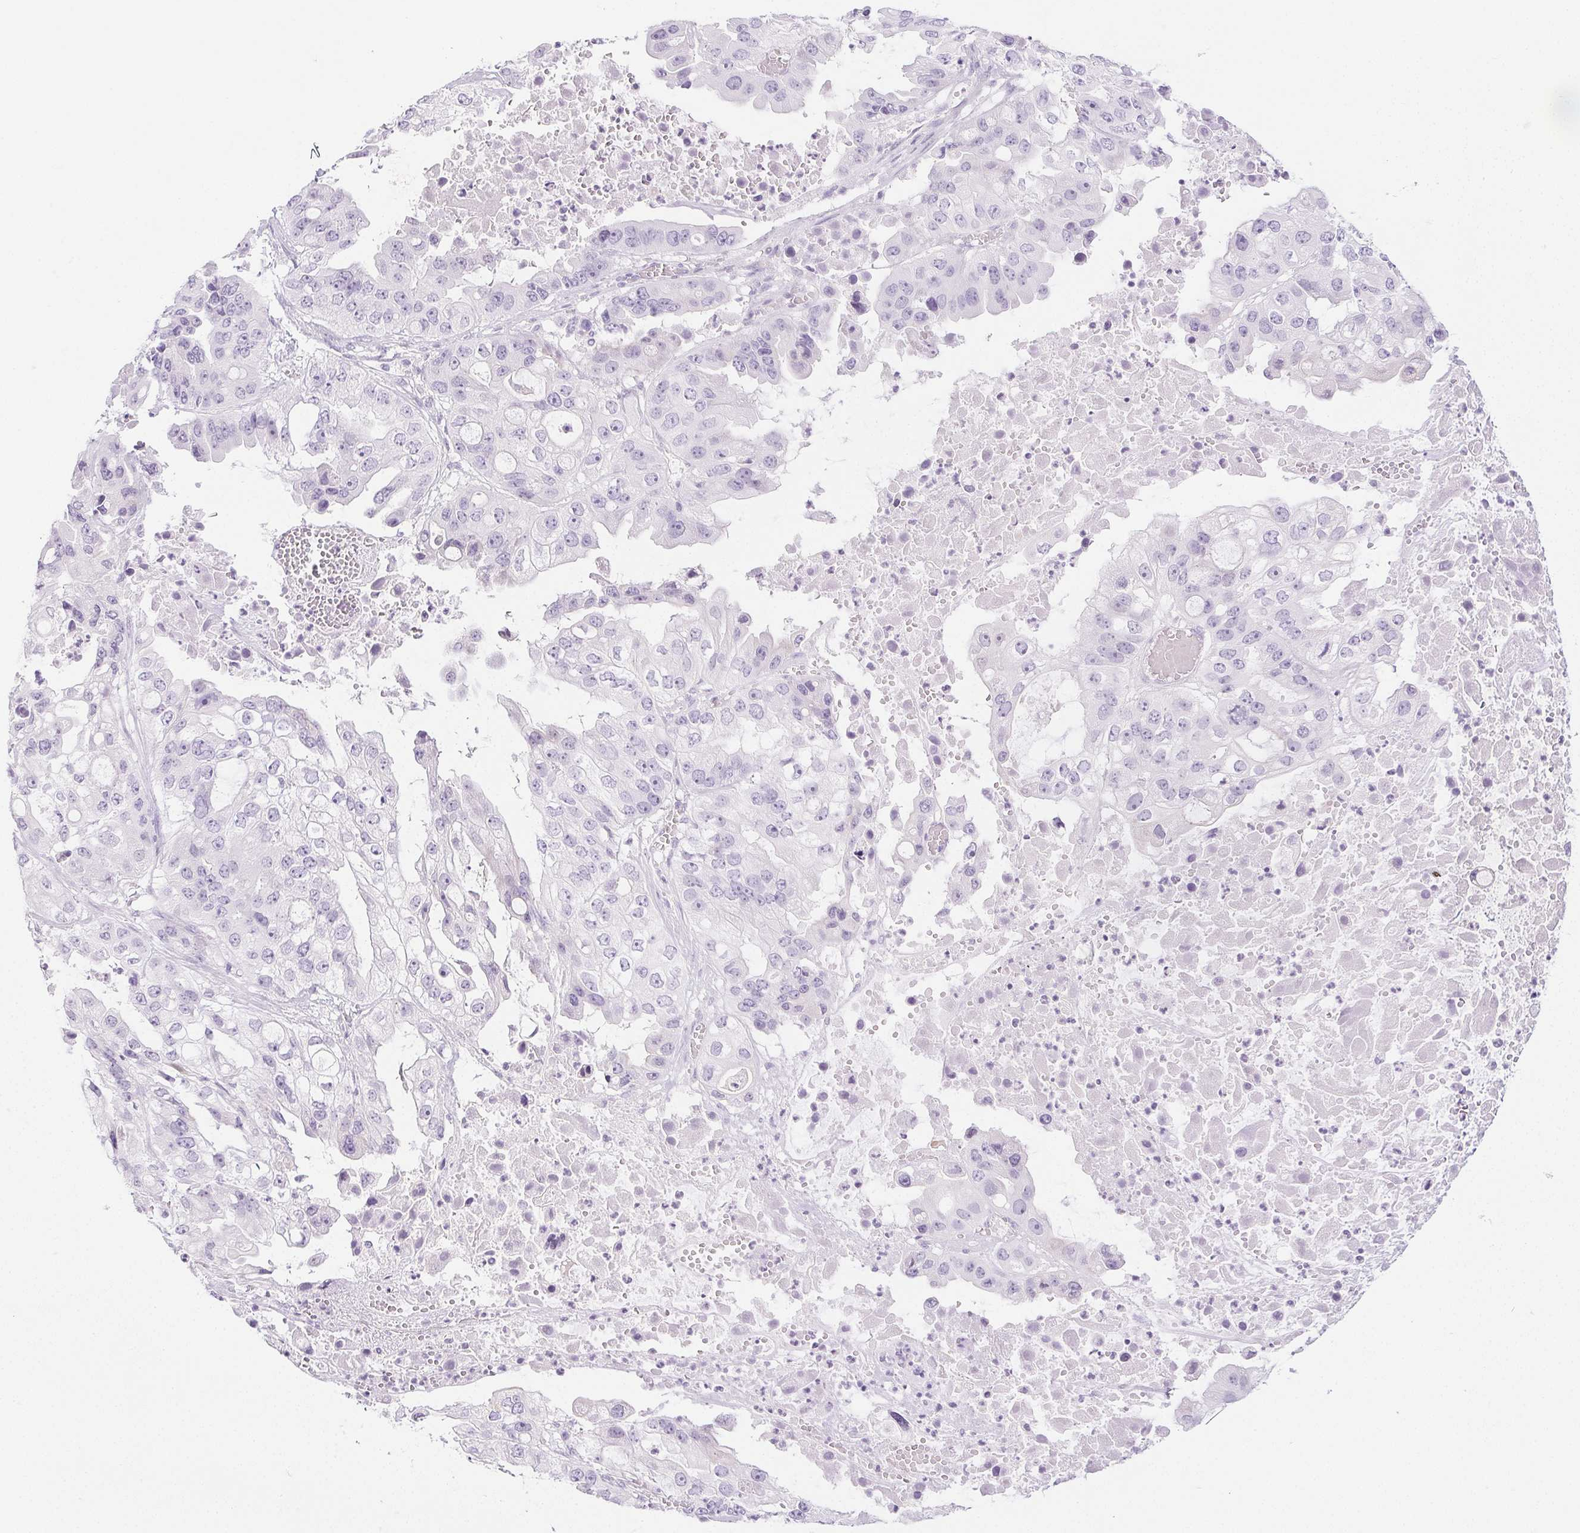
{"staining": {"intensity": "negative", "quantity": "none", "location": "none"}, "tissue": "ovarian cancer", "cell_type": "Tumor cells", "image_type": "cancer", "snomed": [{"axis": "morphology", "description": "Cystadenocarcinoma, serous, NOS"}, {"axis": "topography", "description": "Ovary"}], "caption": "This is an immunohistochemistry image of ovarian serous cystadenocarcinoma. There is no staining in tumor cells.", "gene": "PI3", "patient": {"sex": "female", "age": 56}}